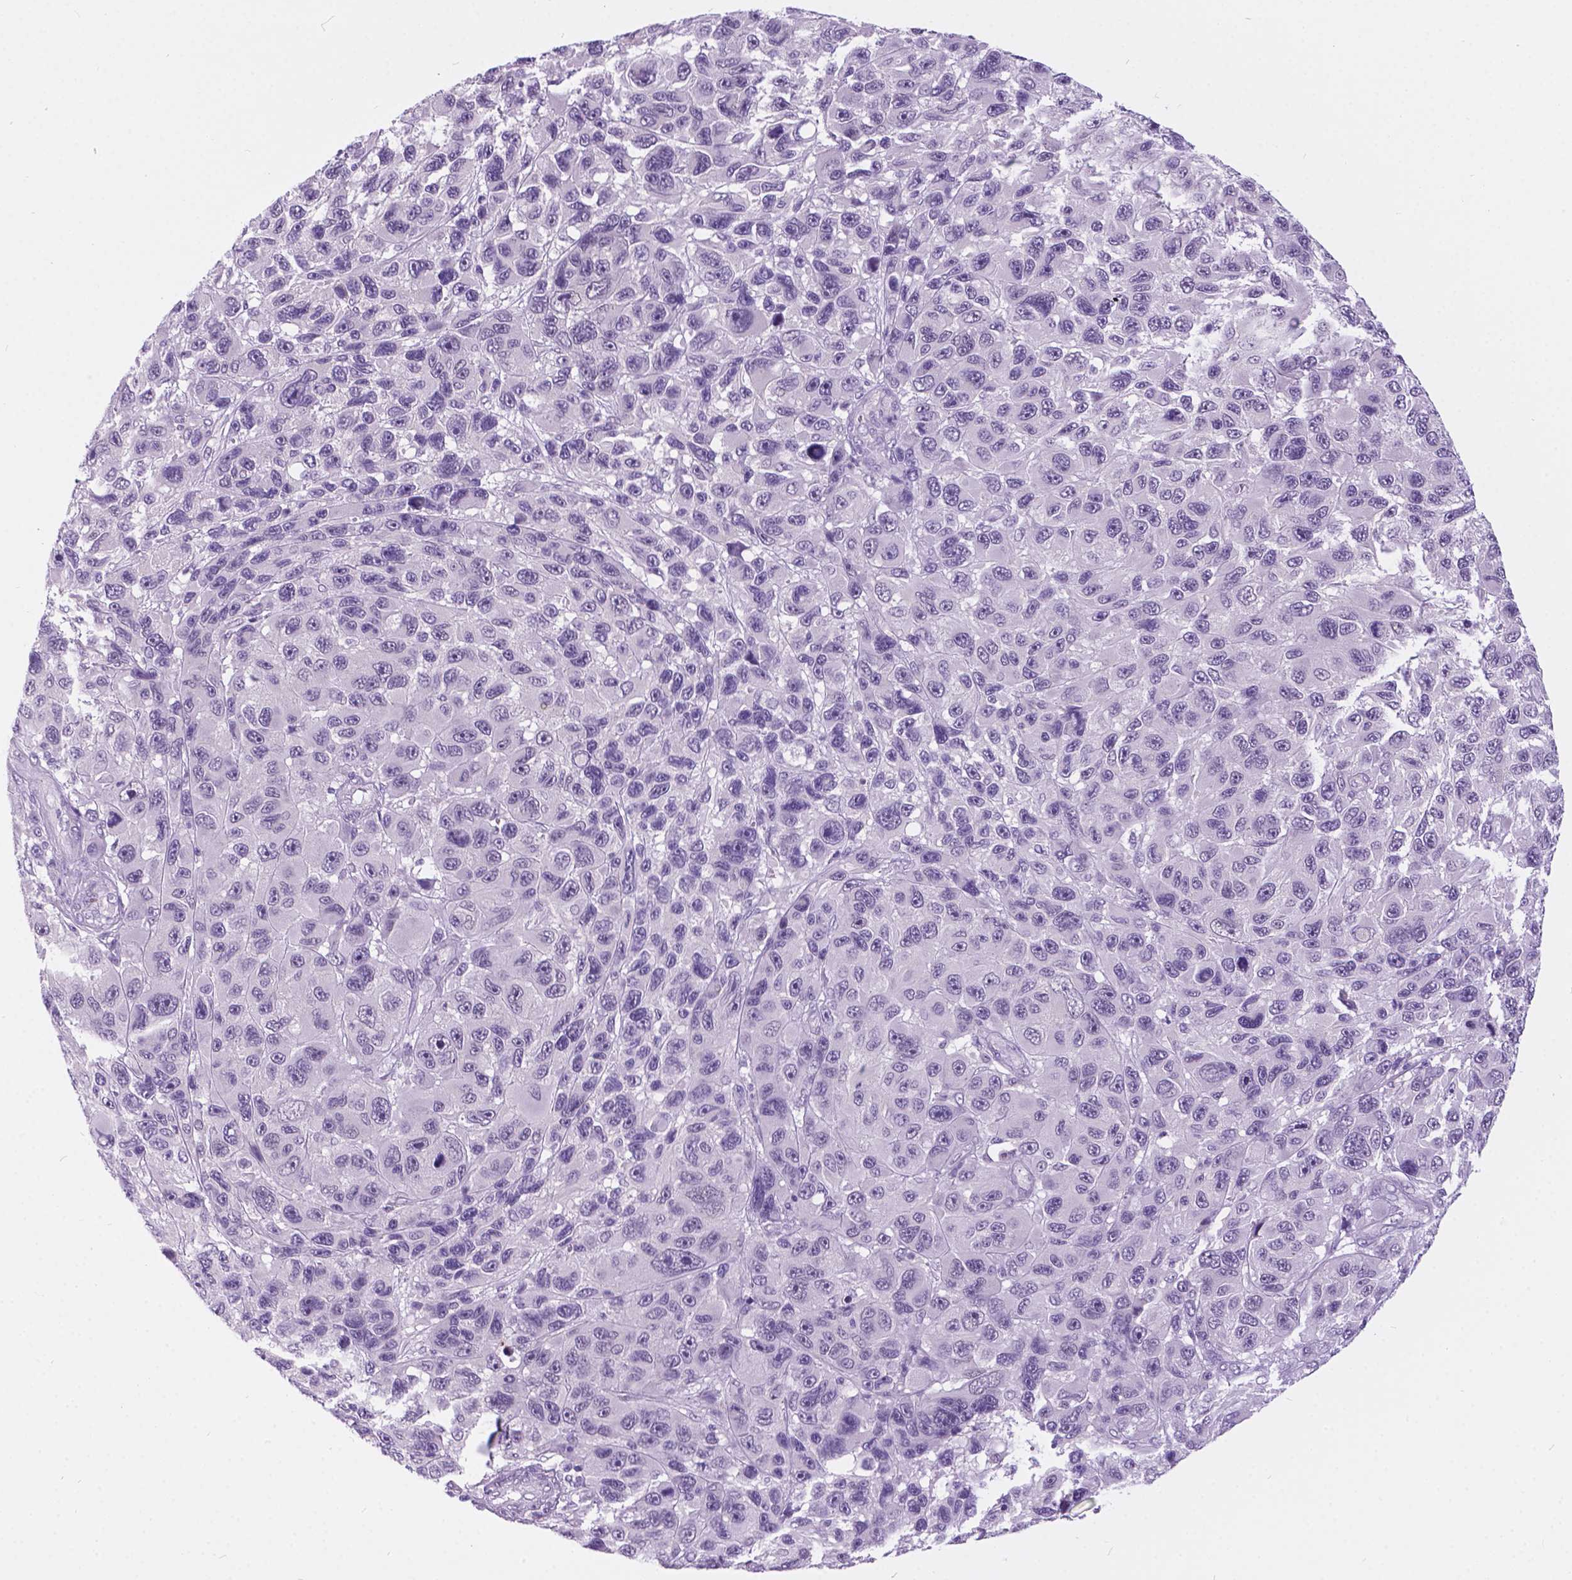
{"staining": {"intensity": "negative", "quantity": "none", "location": "none"}, "tissue": "melanoma", "cell_type": "Tumor cells", "image_type": "cancer", "snomed": [{"axis": "morphology", "description": "Malignant melanoma, NOS"}, {"axis": "topography", "description": "Skin"}], "caption": "High power microscopy photomicrograph of an immunohistochemistry histopathology image of malignant melanoma, revealing no significant staining in tumor cells.", "gene": "ARMS2", "patient": {"sex": "male", "age": 53}}